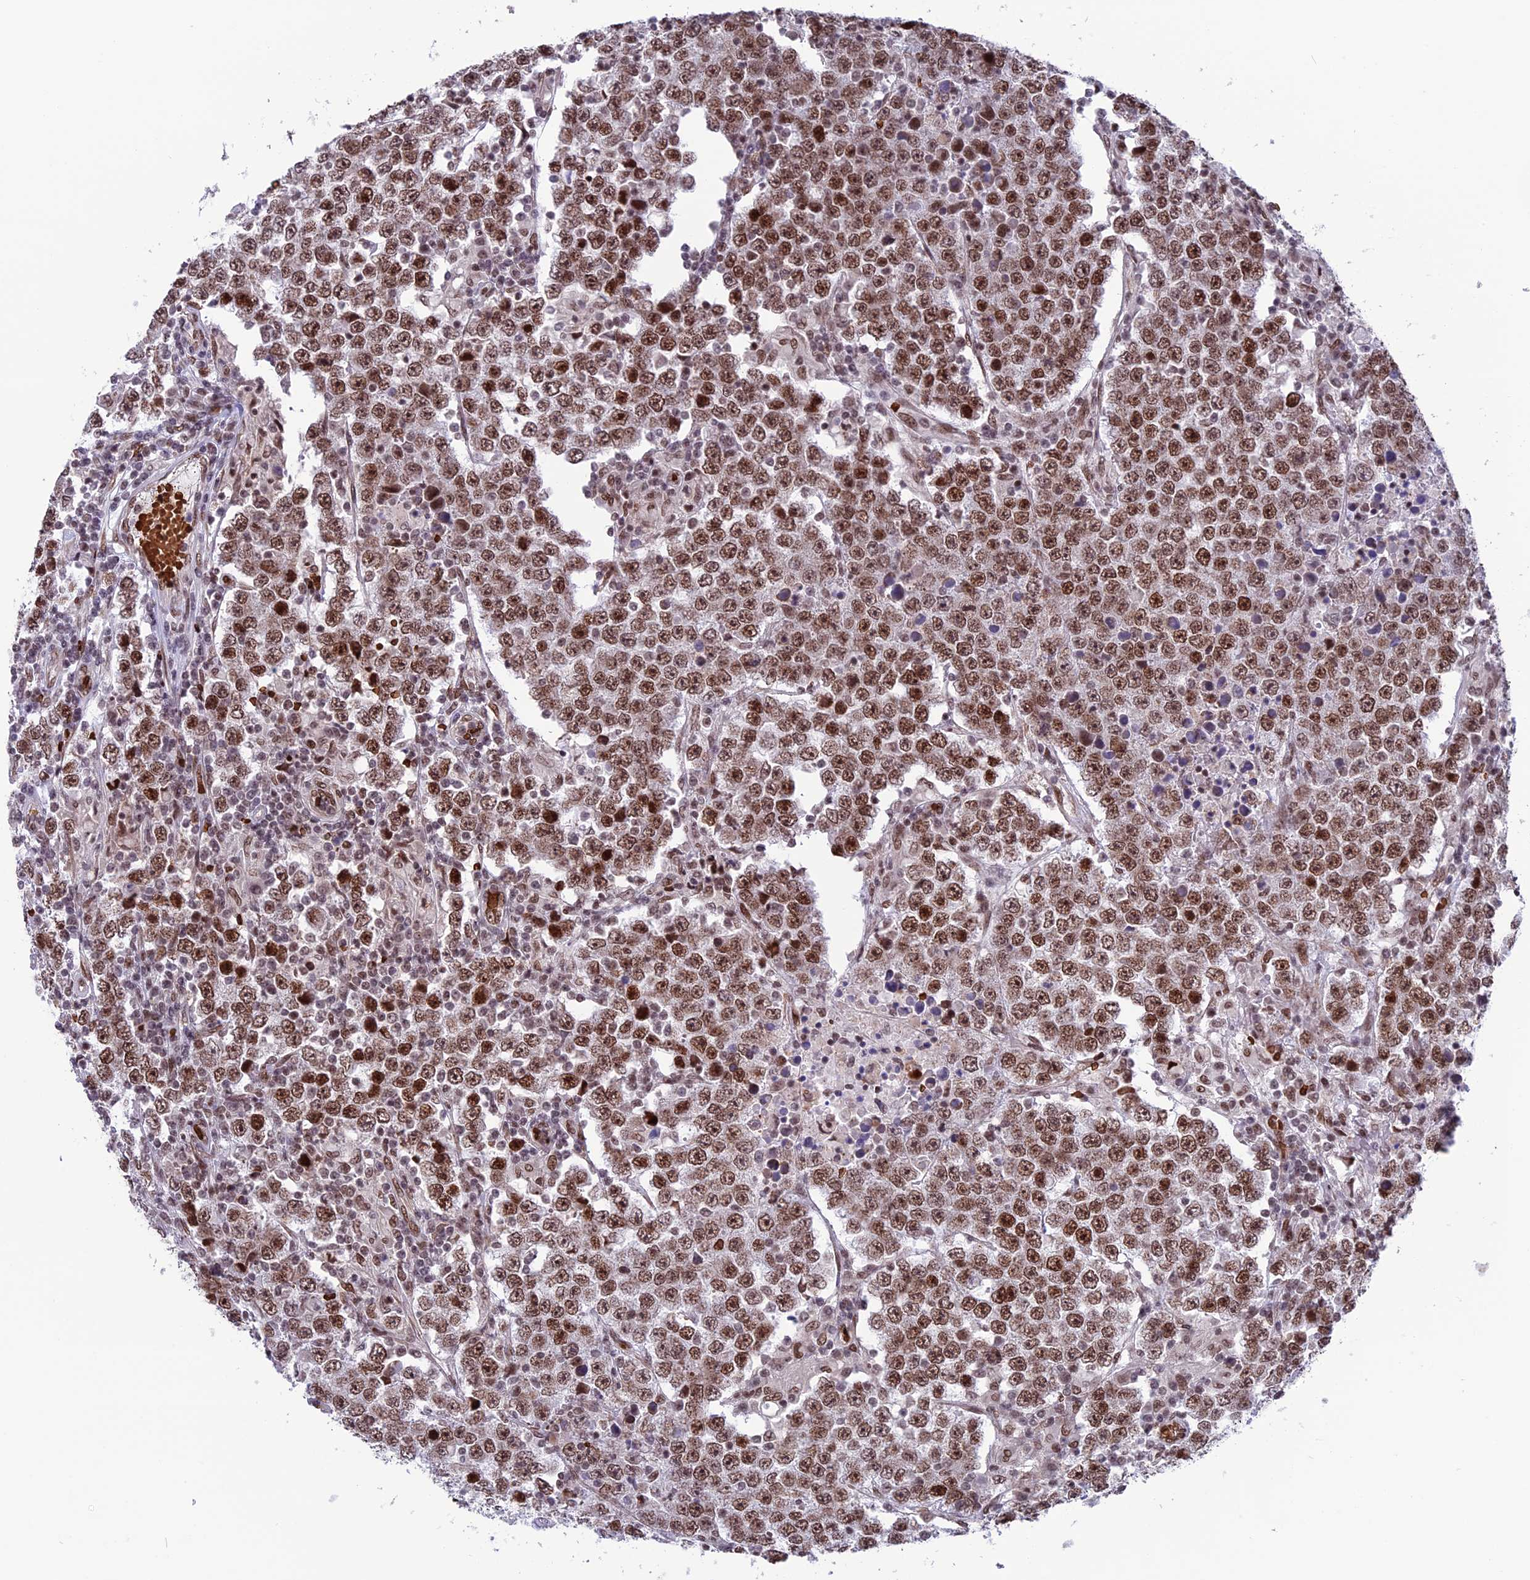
{"staining": {"intensity": "moderate", "quantity": ">75%", "location": "nuclear"}, "tissue": "testis cancer", "cell_type": "Tumor cells", "image_type": "cancer", "snomed": [{"axis": "morphology", "description": "Normal tissue, NOS"}, {"axis": "morphology", "description": "Urothelial carcinoma, High grade"}, {"axis": "morphology", "description": "Seminoma, NOS"}, {"axis": "morphology", "description": "Carcinoma, Embryonal, NOS"}, {"axis": "topography", "description": "Urinary bladder"}, {"axis": "topography", "description": "Testis"}], "caption": "Immunohistochemical staining of human testis cancer (high-grade urothelial carcinoma) displays moderate nuclear protein positivity in about >75% of tumor cells.", "gene": "MPHOSPH8", "patient": {"sex": "male", "age": 41}}